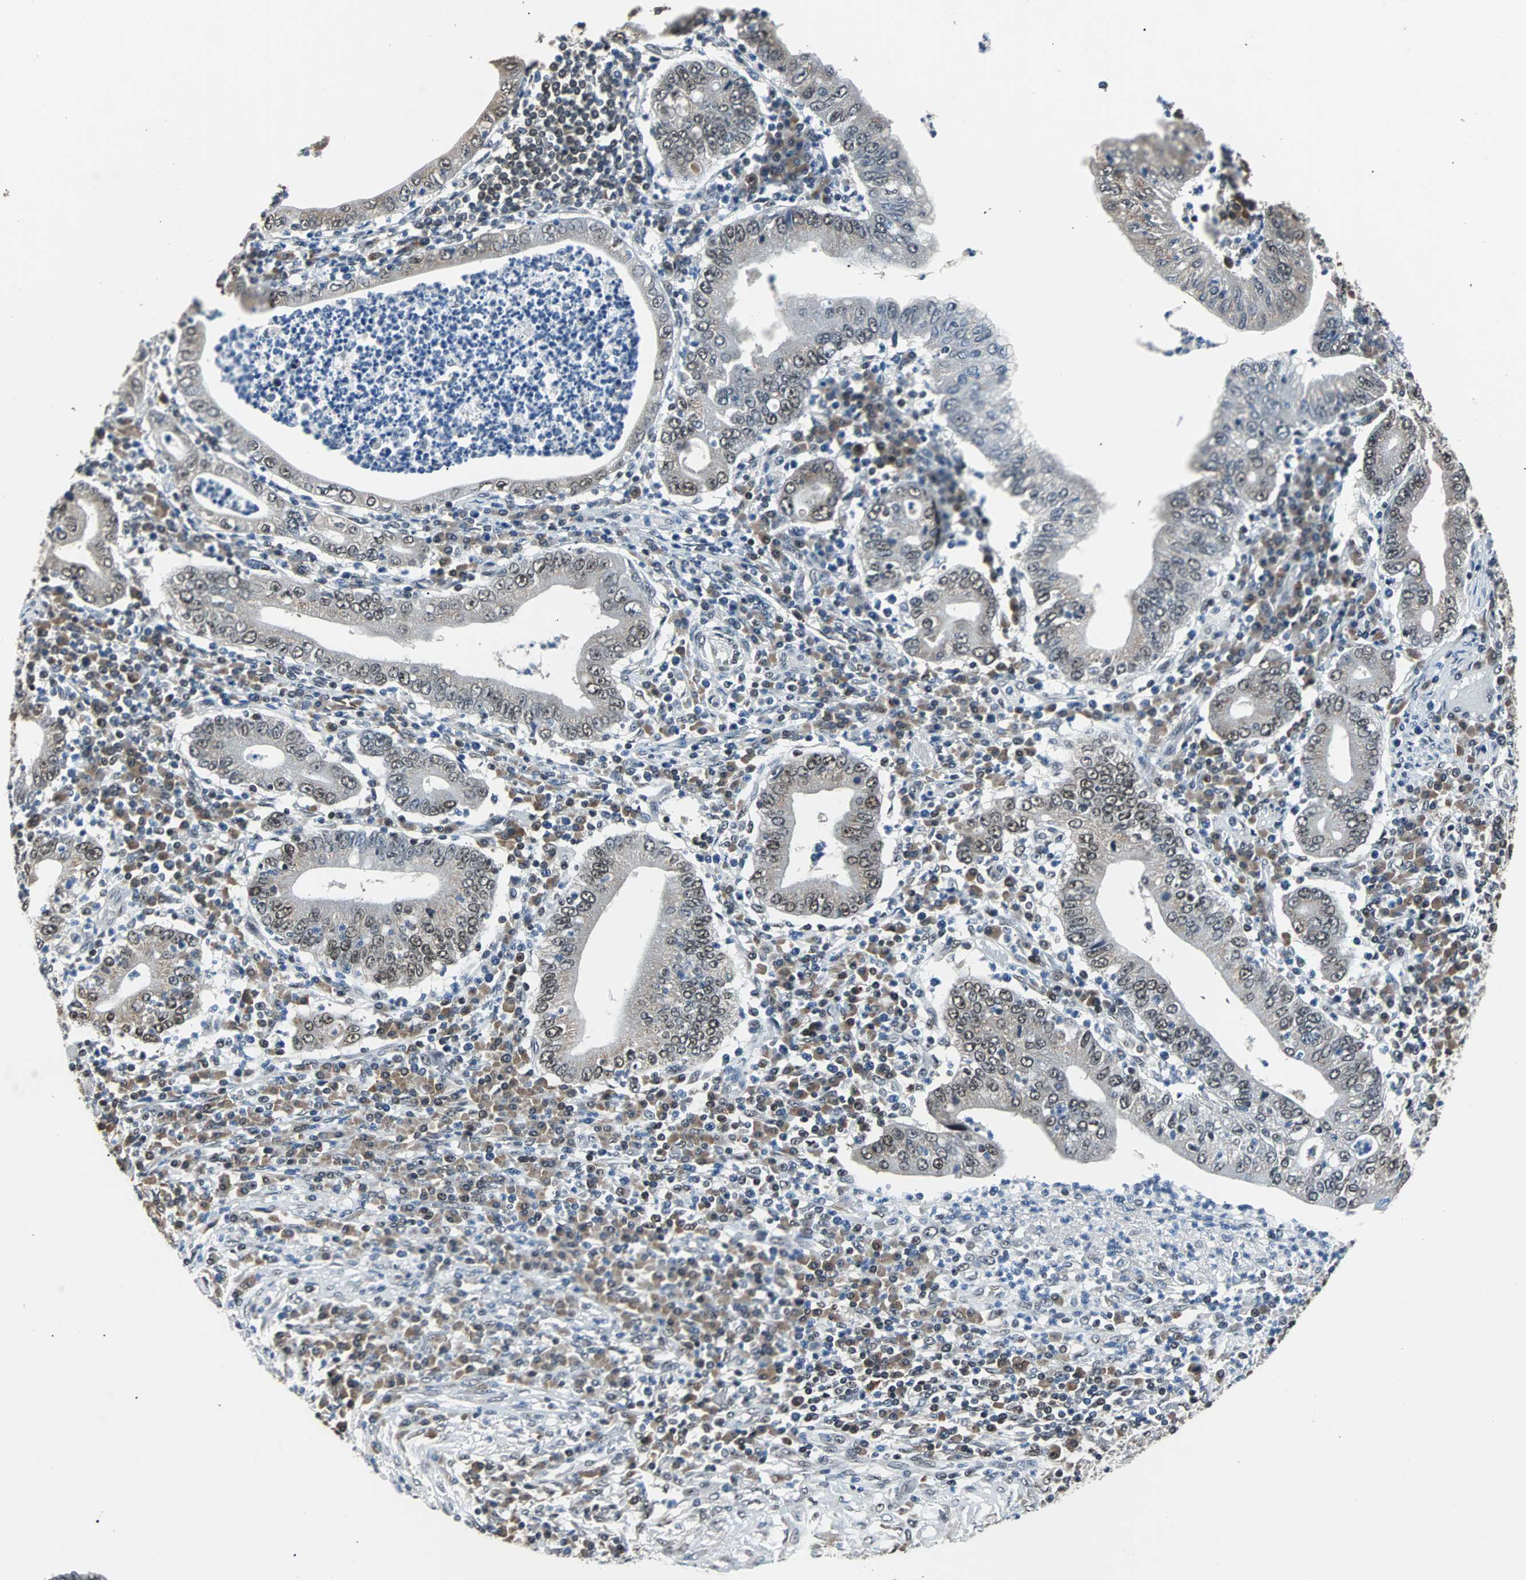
{"staining": {"intensity": "weak", "quantity": "<25%", "location": "nuclear"}, "tissue": "stomach cancer", "cell_type": "Tumor cells", "image_type": "cancer", "snomed": [{"axis": "morphology", "description": "Normal tissue, NOS"}, {"axis": "morphology", "description": "Adenocarcinoma, NOS"}, {"axis": "topography", "description": "Esophagus"}, {"axis": "topography", "description": "Stomach, upper"}, {"axis": "topography", "description": "Peripheral nerve tissue"}], "caption": "Protein analysis of stomach adenocarcinoma exhibits no significant expression in tumor cells. The staining is performed using DAB brown chromogen with nuclei counter-stained in using hematoxylin.", "gene": "USP28", "patient": {"sex": "male", "age": 62}}